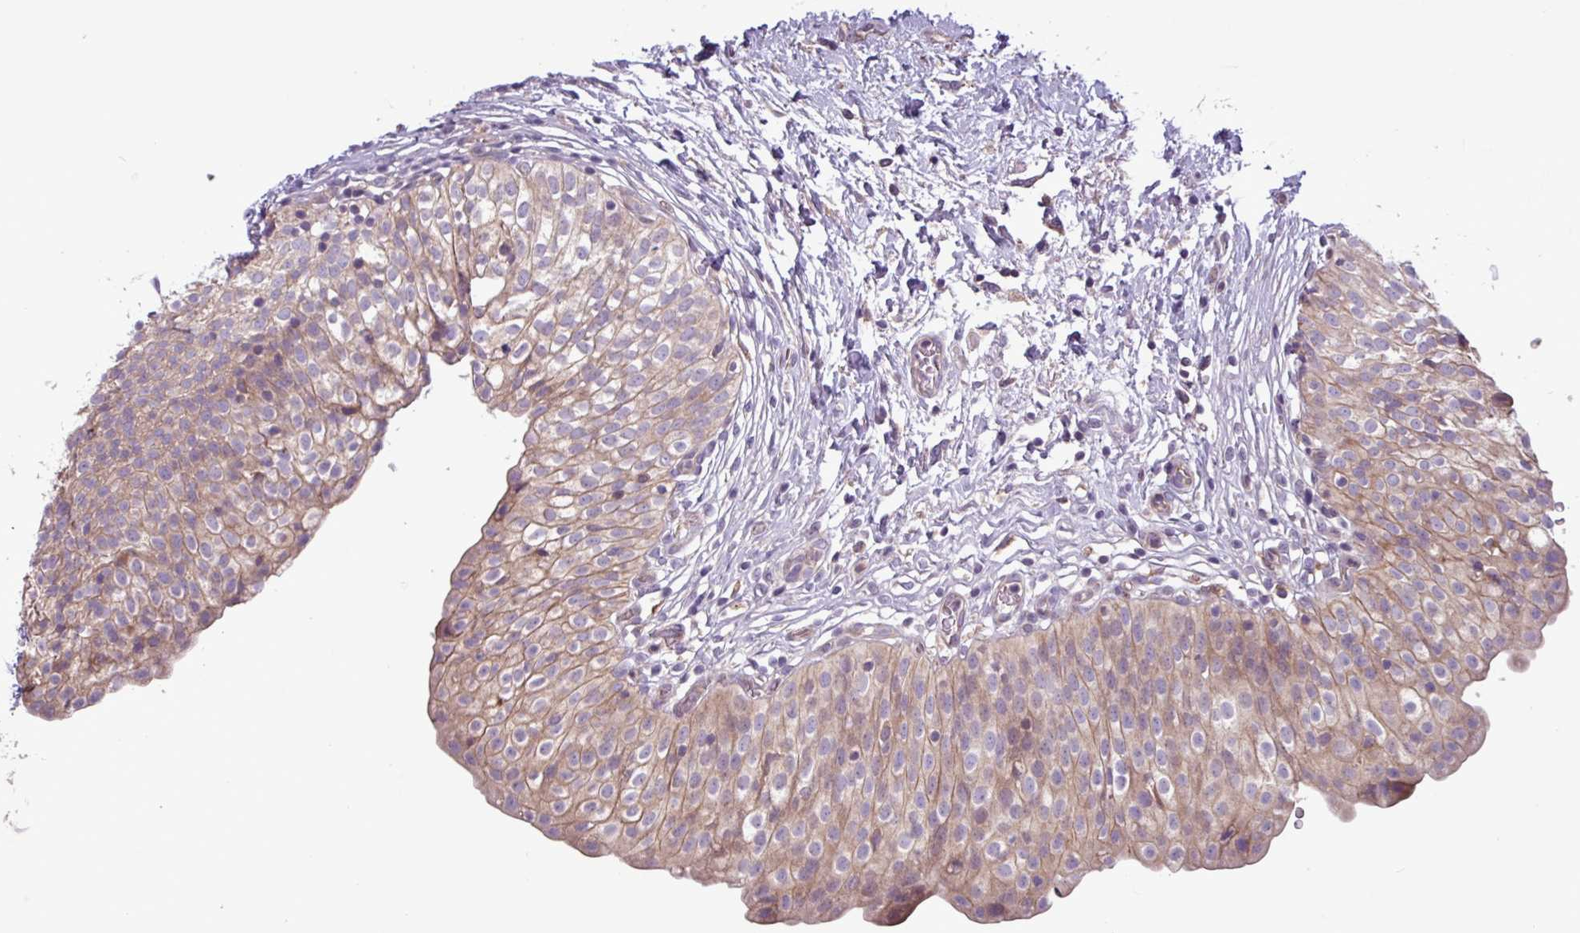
{"staining": {"intensity": "weak", "quantity": ">75%", "location": "cytoplasmic/membranous"}, "tissue": "urinary bladder", "cell_type": "Urothelial cells", "image_type": "normal", "snomed": [{"axis": "morphology", "description": "Normal tissue, NOS"}, {"axis": "topography", "description": "Urinary bladder"}], "caption": "This image reveals IHC staining of benign human urinary bladder, with low weak cytoplasmic/membranous positivity in about >75% of urothelial cells.", "gene": "PLIN2", "patient": {"sex": "male", "age": 55}}